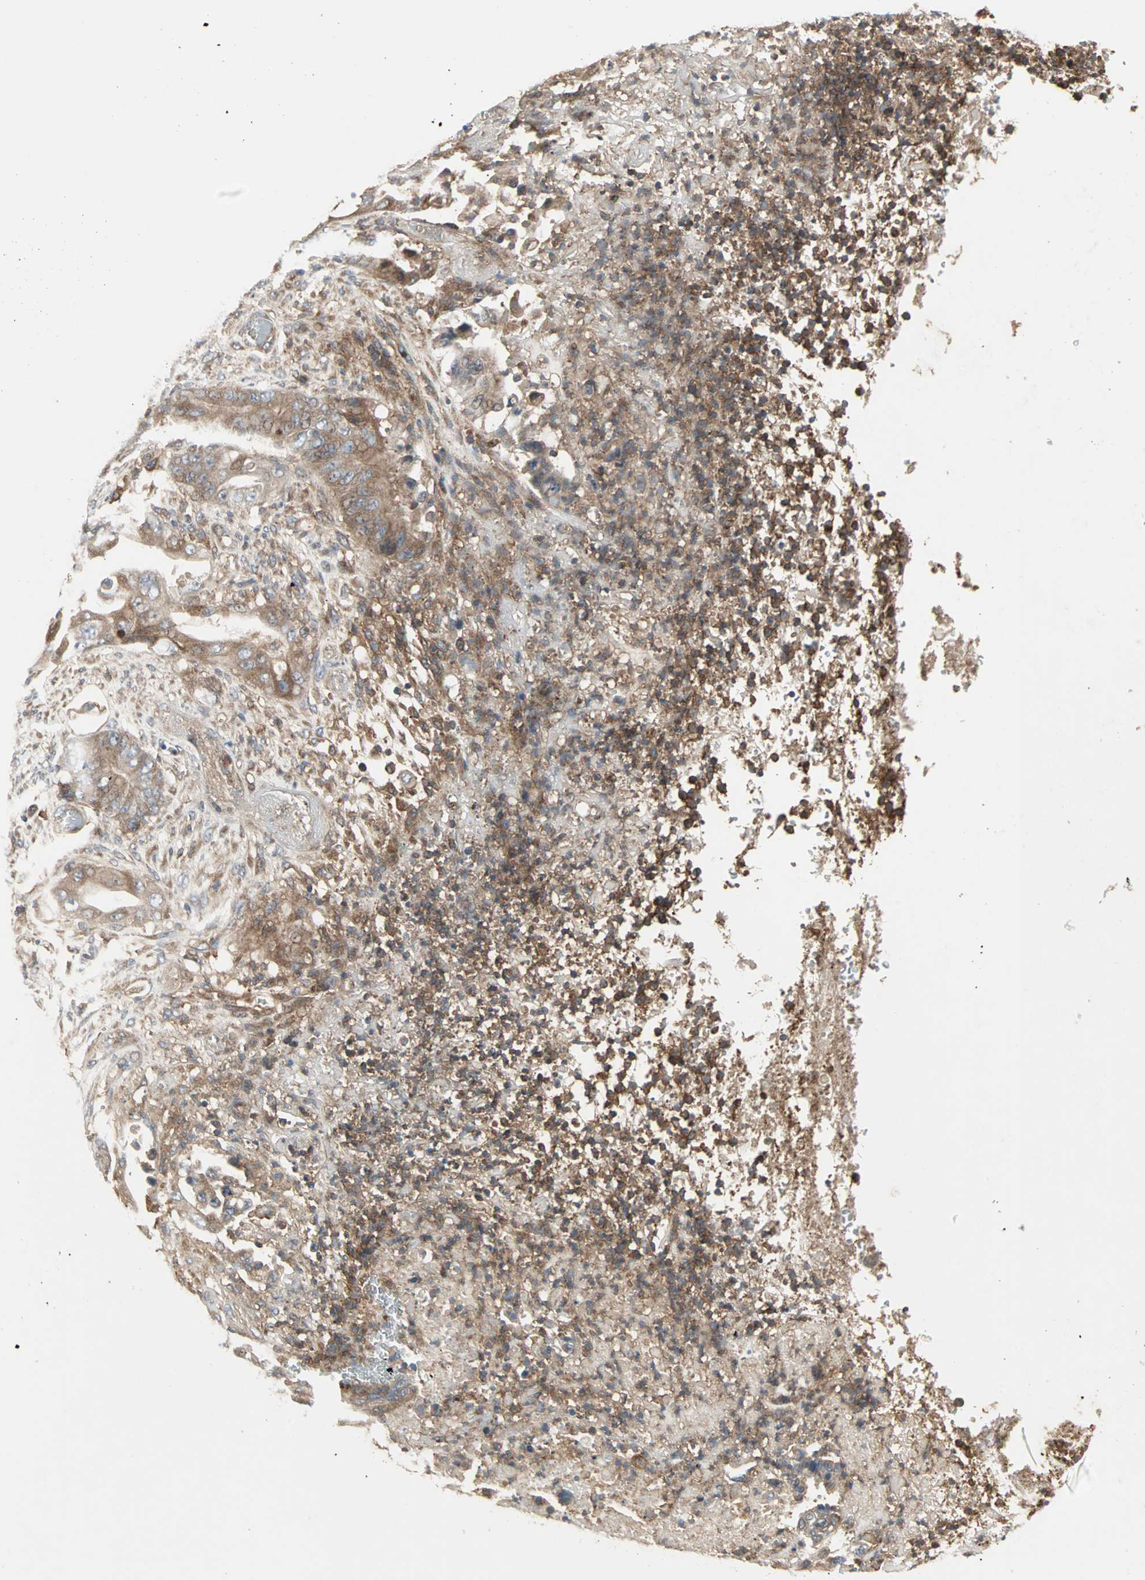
{"staining": {"intensity": "moderate", "quantity": ">75%", "location": "cytoplasmic/membranous"}, "tissue": "stomach cancer", "cell_type": "Tumor cells", "image_type": "cancer", "snomed": [{"axis": "morphology", "description": "Adenocarcinoma, NOS"}, {"axis": "topography", "description": "Stomach"}], "caption": "Protein expression analysis of stomach cancer displays moderate cytoplasmic/membranous positivity in about >75% of tumor cells.", "gene": "GNAI2", "patient": {"sex": "female", "age": 73}}